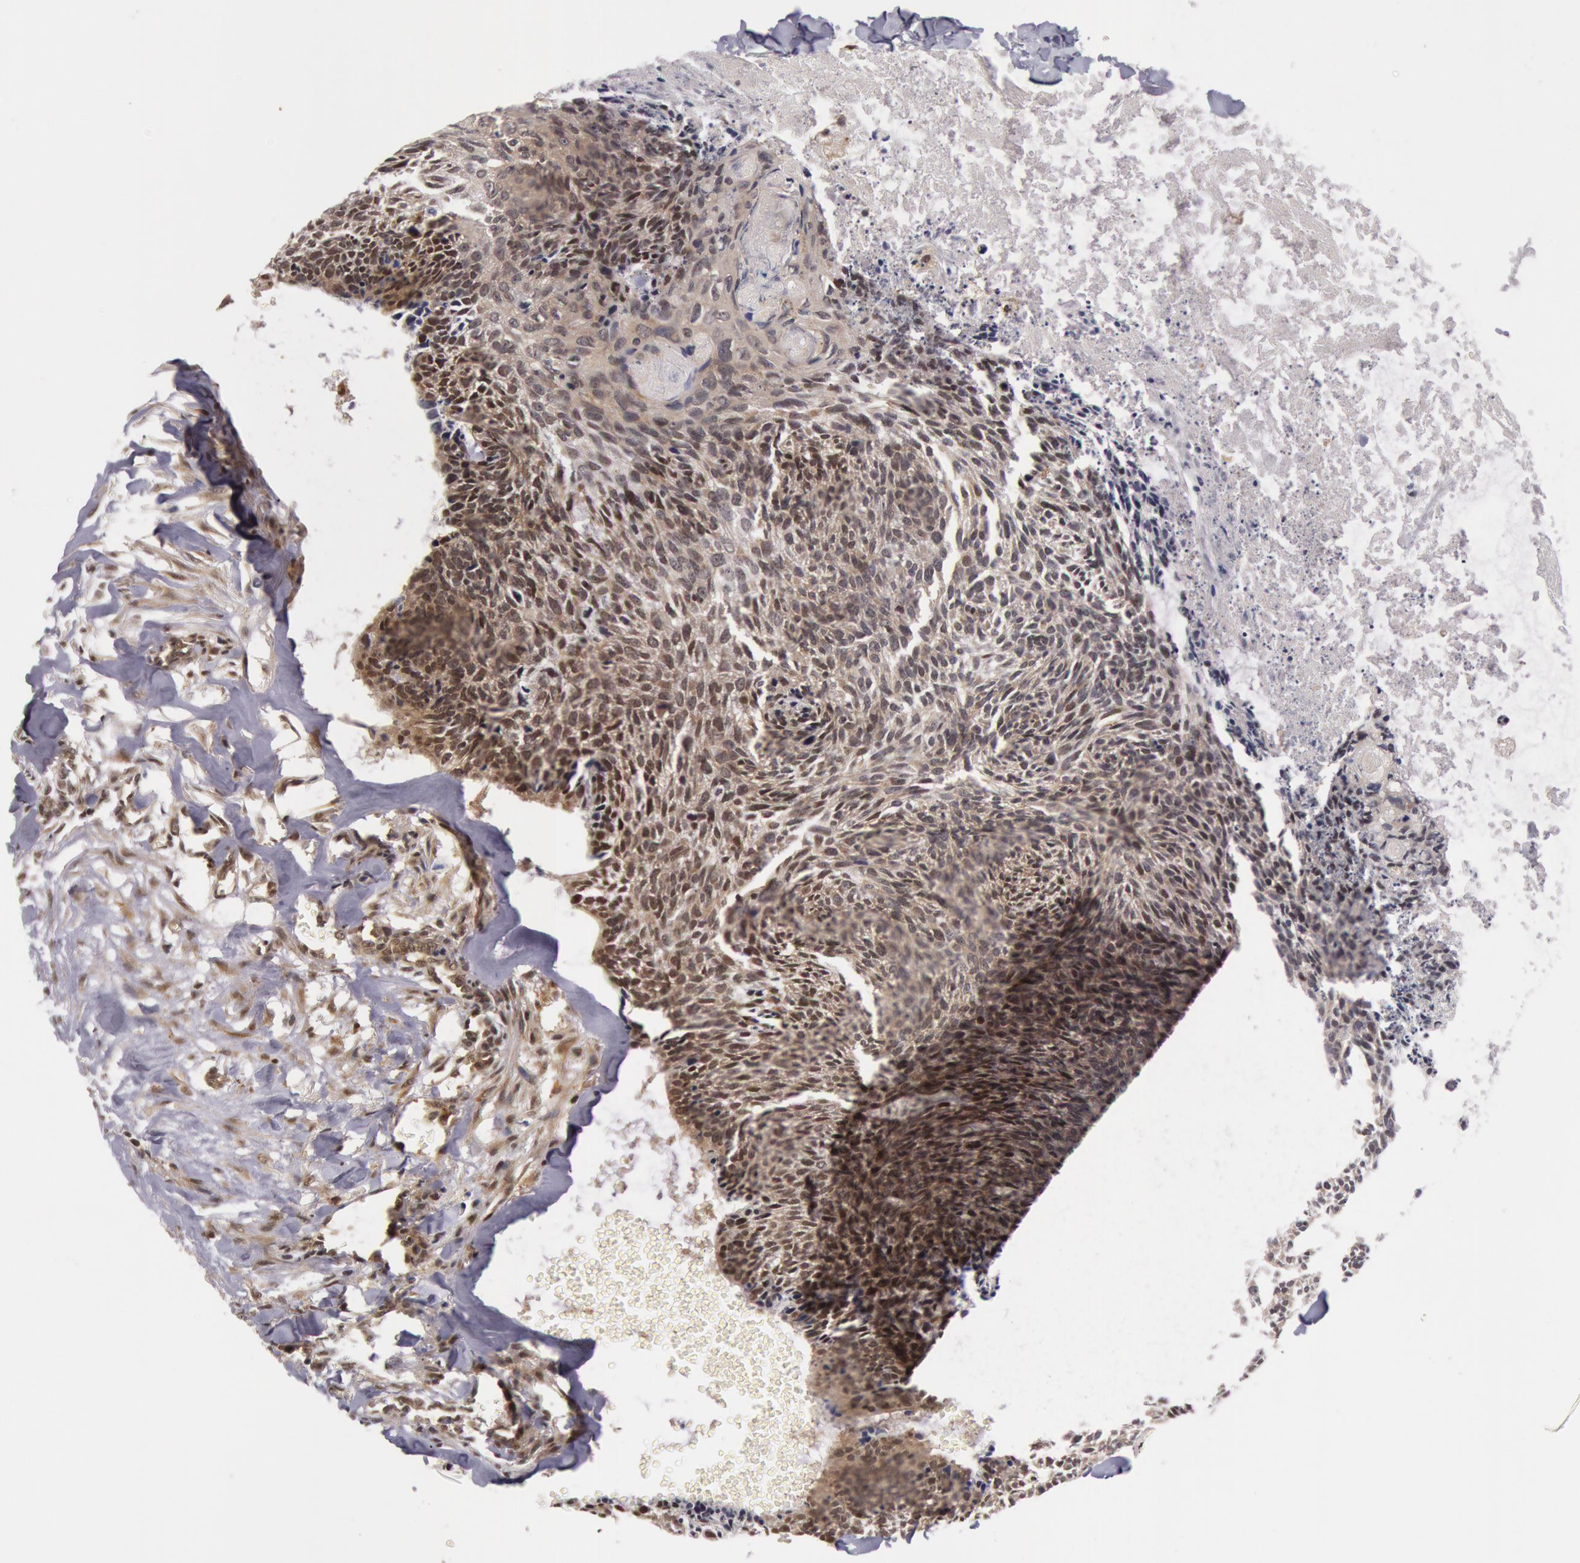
{"staining": {"intensity": "weak", "quantity": "25%-75%", "location": "nuclear"}, "tissue": "head and neck cancer", "cell_type": "Tumor cells", "image_type": "cancer", "snomed": [{"axis": "morphology", "description": "Squamous cell carcinoma, NOS"}, {"axis": "topography", "description": "Salivary gland"}, {"axis": "topography", "description": "Head-Neck"}], "caption": "Immunohistochemistry (IHC) histopathology image of head and neck cancer stained for a protein (brown), which shows low levels of weak nuclear staining in approximately 25%-75% of tumor cells.", "gene": "ZNF350", "patient": {"sex": "male", "age": 70}}